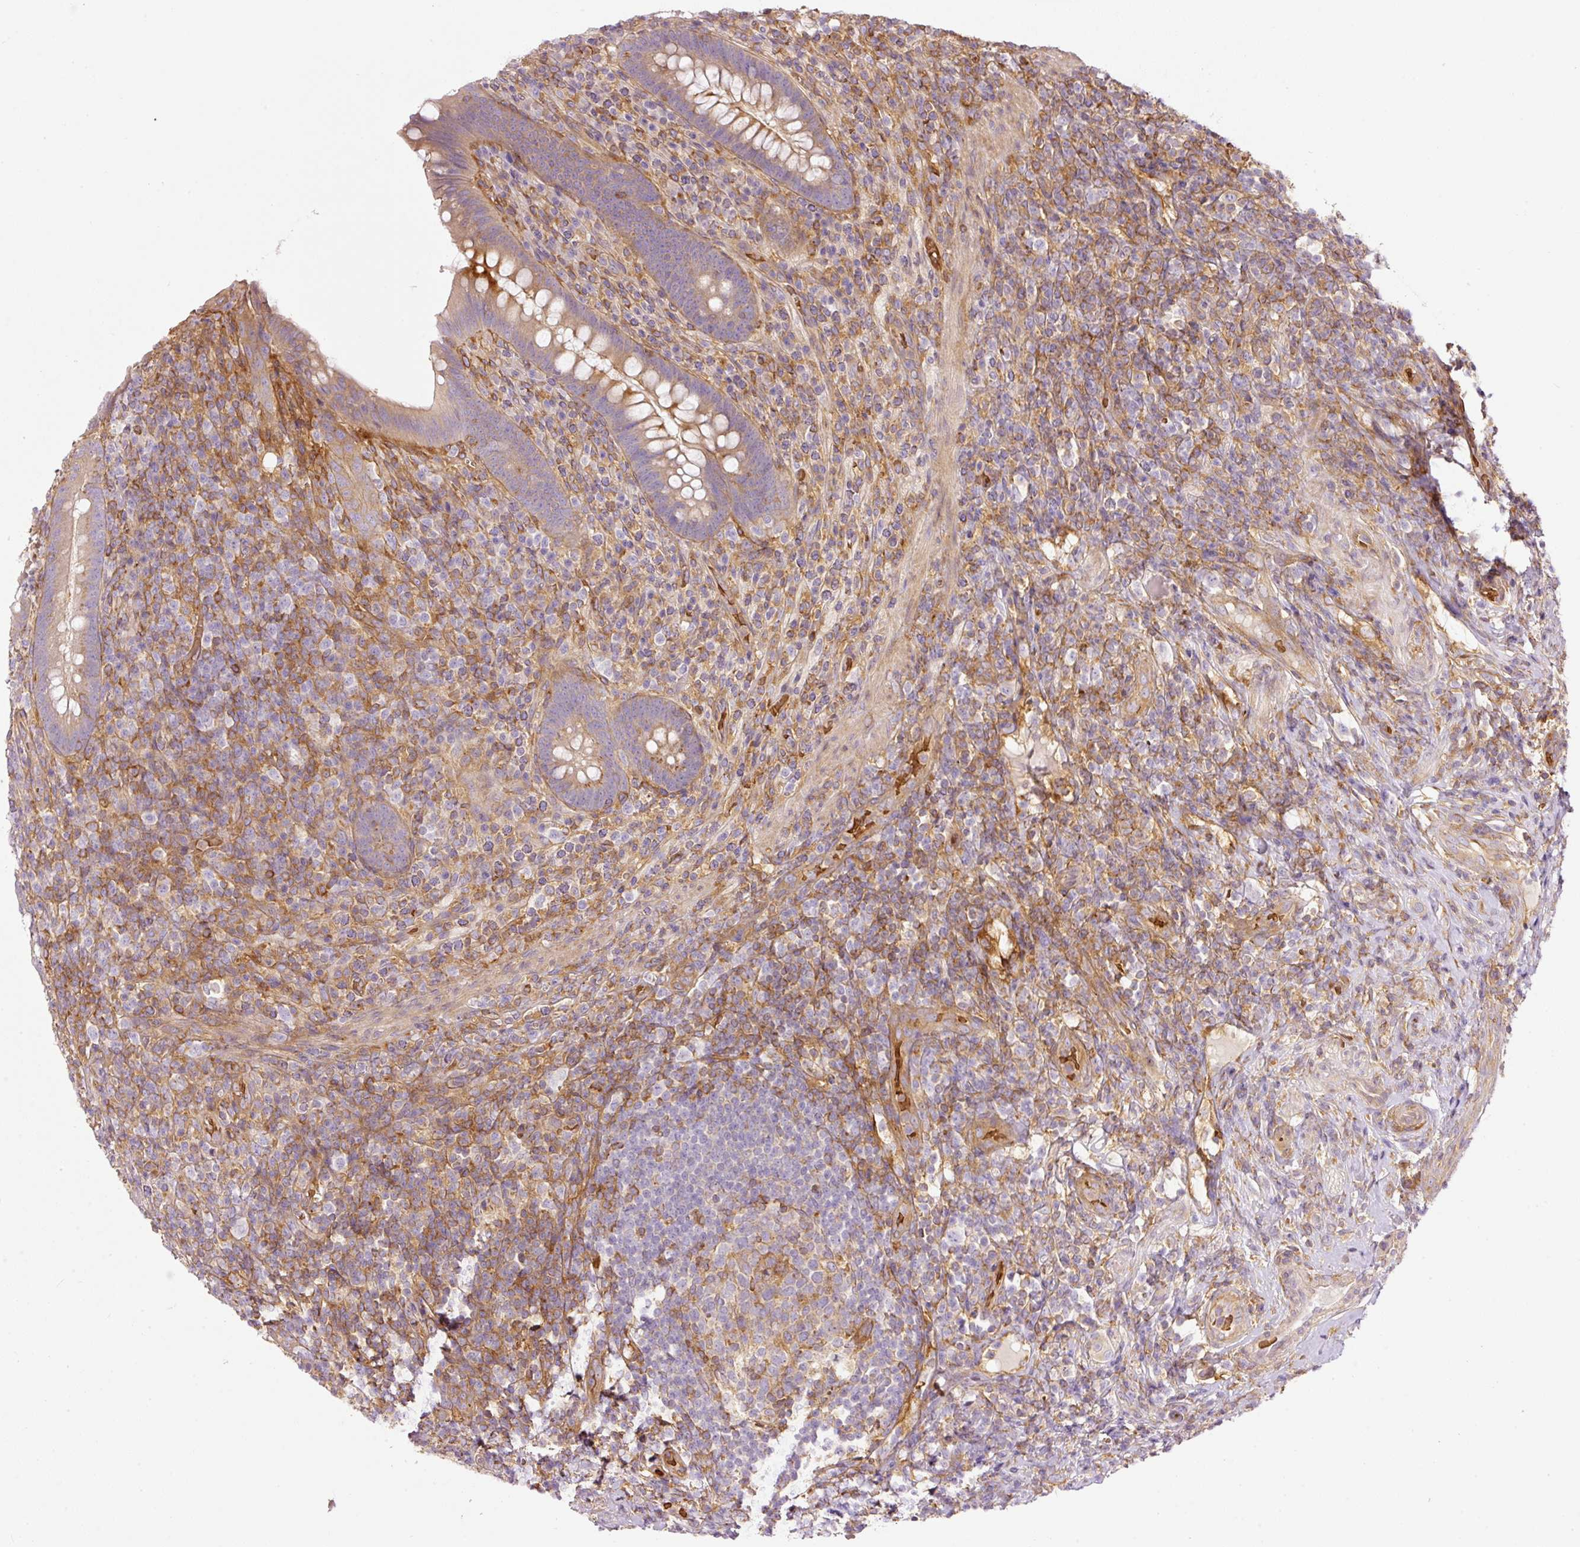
{"staining": {"intensity": "moderate", "quantity": "25%-75%", "location": "cytoplasmic/membranous"}, "tissue": "appendix", "cell_type": "Glandular cells", "image_type": "normal", "snomed": [{"axis": "morphology", "description": "Normal tissue, NOS"}, {"axis": "topography", "description": "Appendix"}], "caption": "Appendix stained with a brown dye displays moderate cytoplasmic/membranous positive positivity in about 25%-75% of glandular cells.", "gene": "TBC1D2B", "patient": {"sex": "female", "age": 43}}